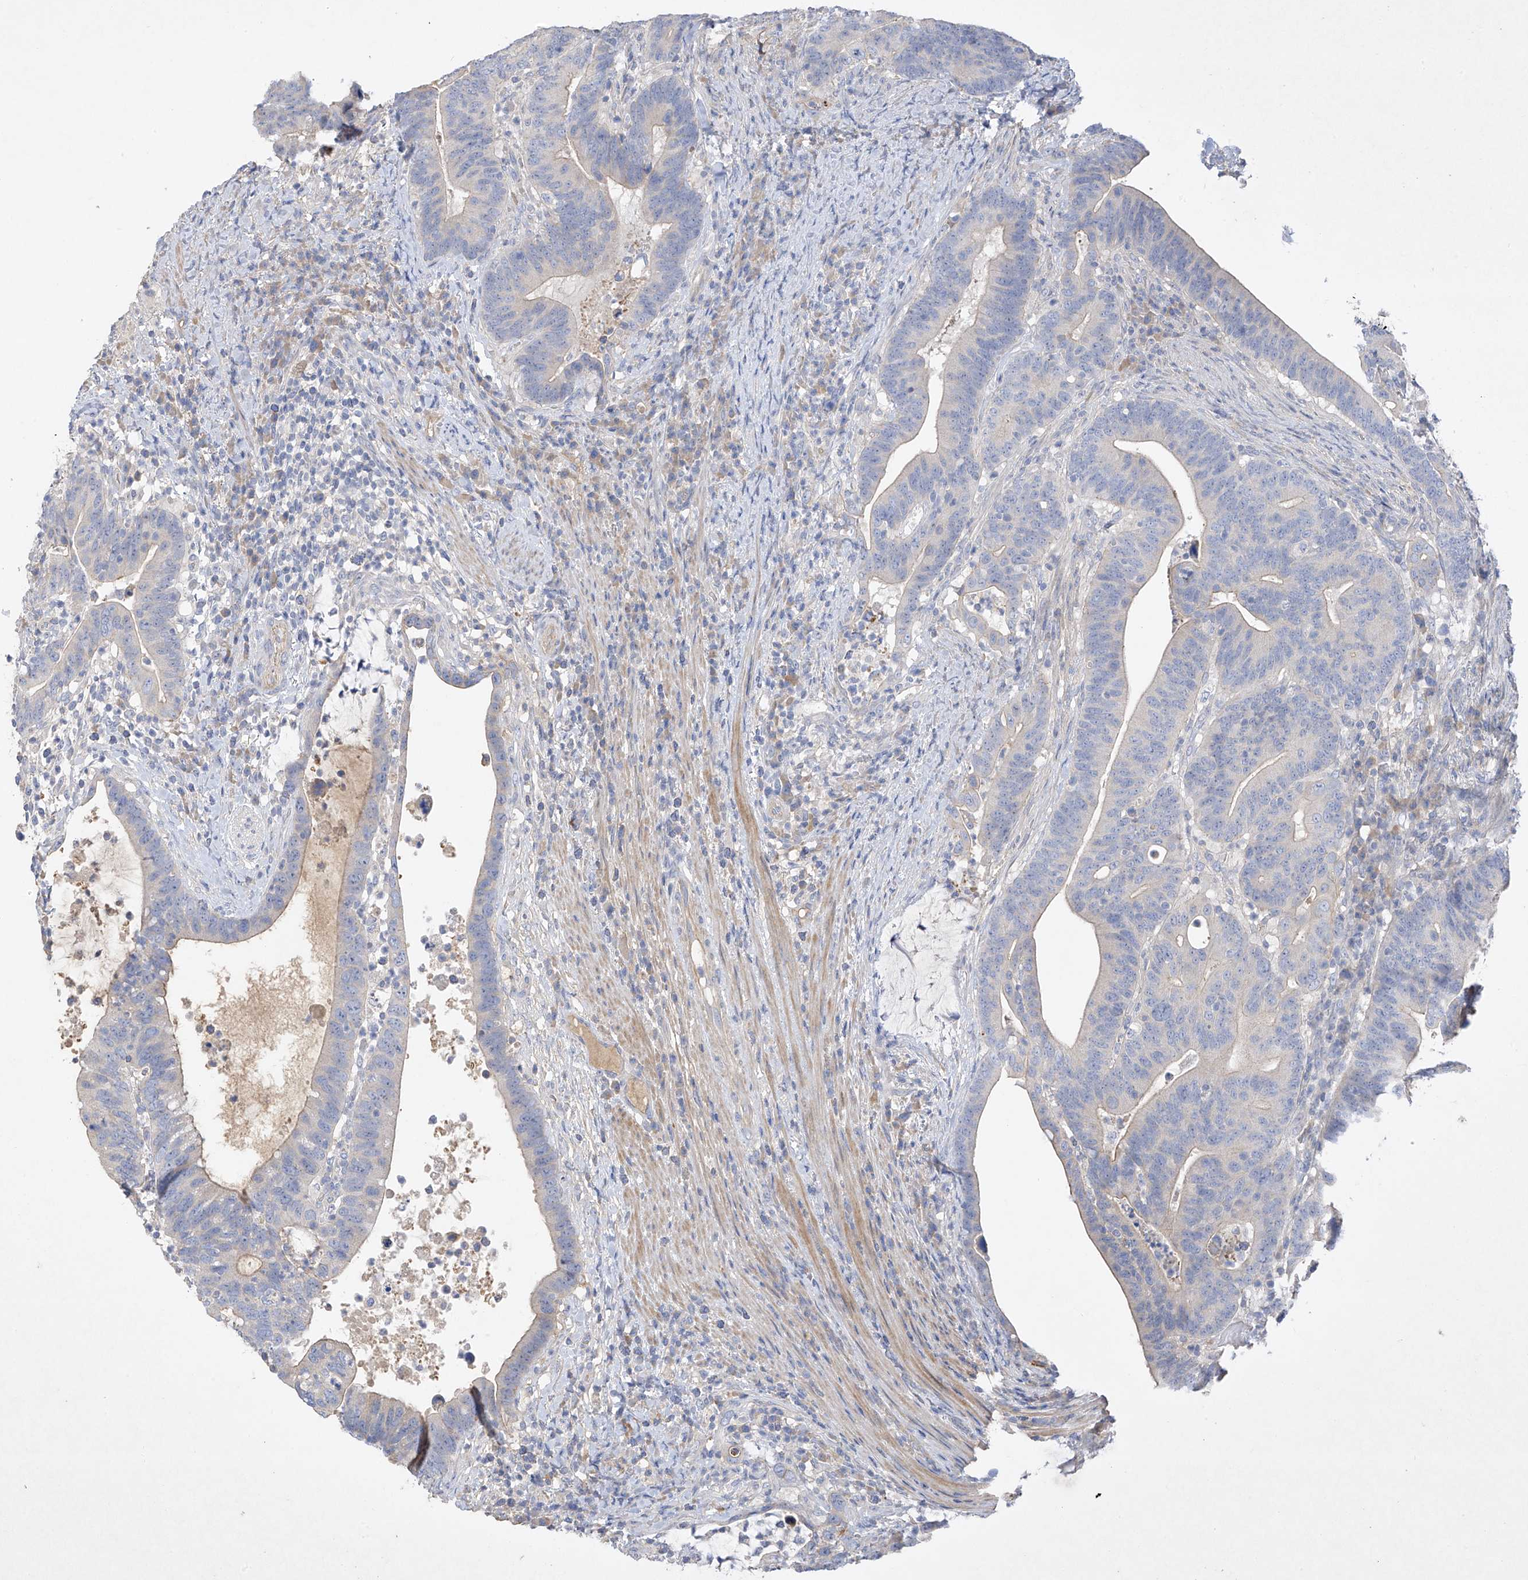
{"staining": {"intensity": "weak", "quantity": "<25%", "location": "cytoplasmic/membranous"}, "tissue": "colorectal cancer", "cell_type": "Tumor cells", "image_type": "cancer", "snomed": [{"axis": "morphology", "description": "Adenocarcinoma, NOS"}, {"axis": "topography", "description": "Colon"}], "caption": "Tumor cells are negative for protein expression in human colorectal cancer.", "gene": "PRSS12", "patient": {"sex": "female", "age": 66}}